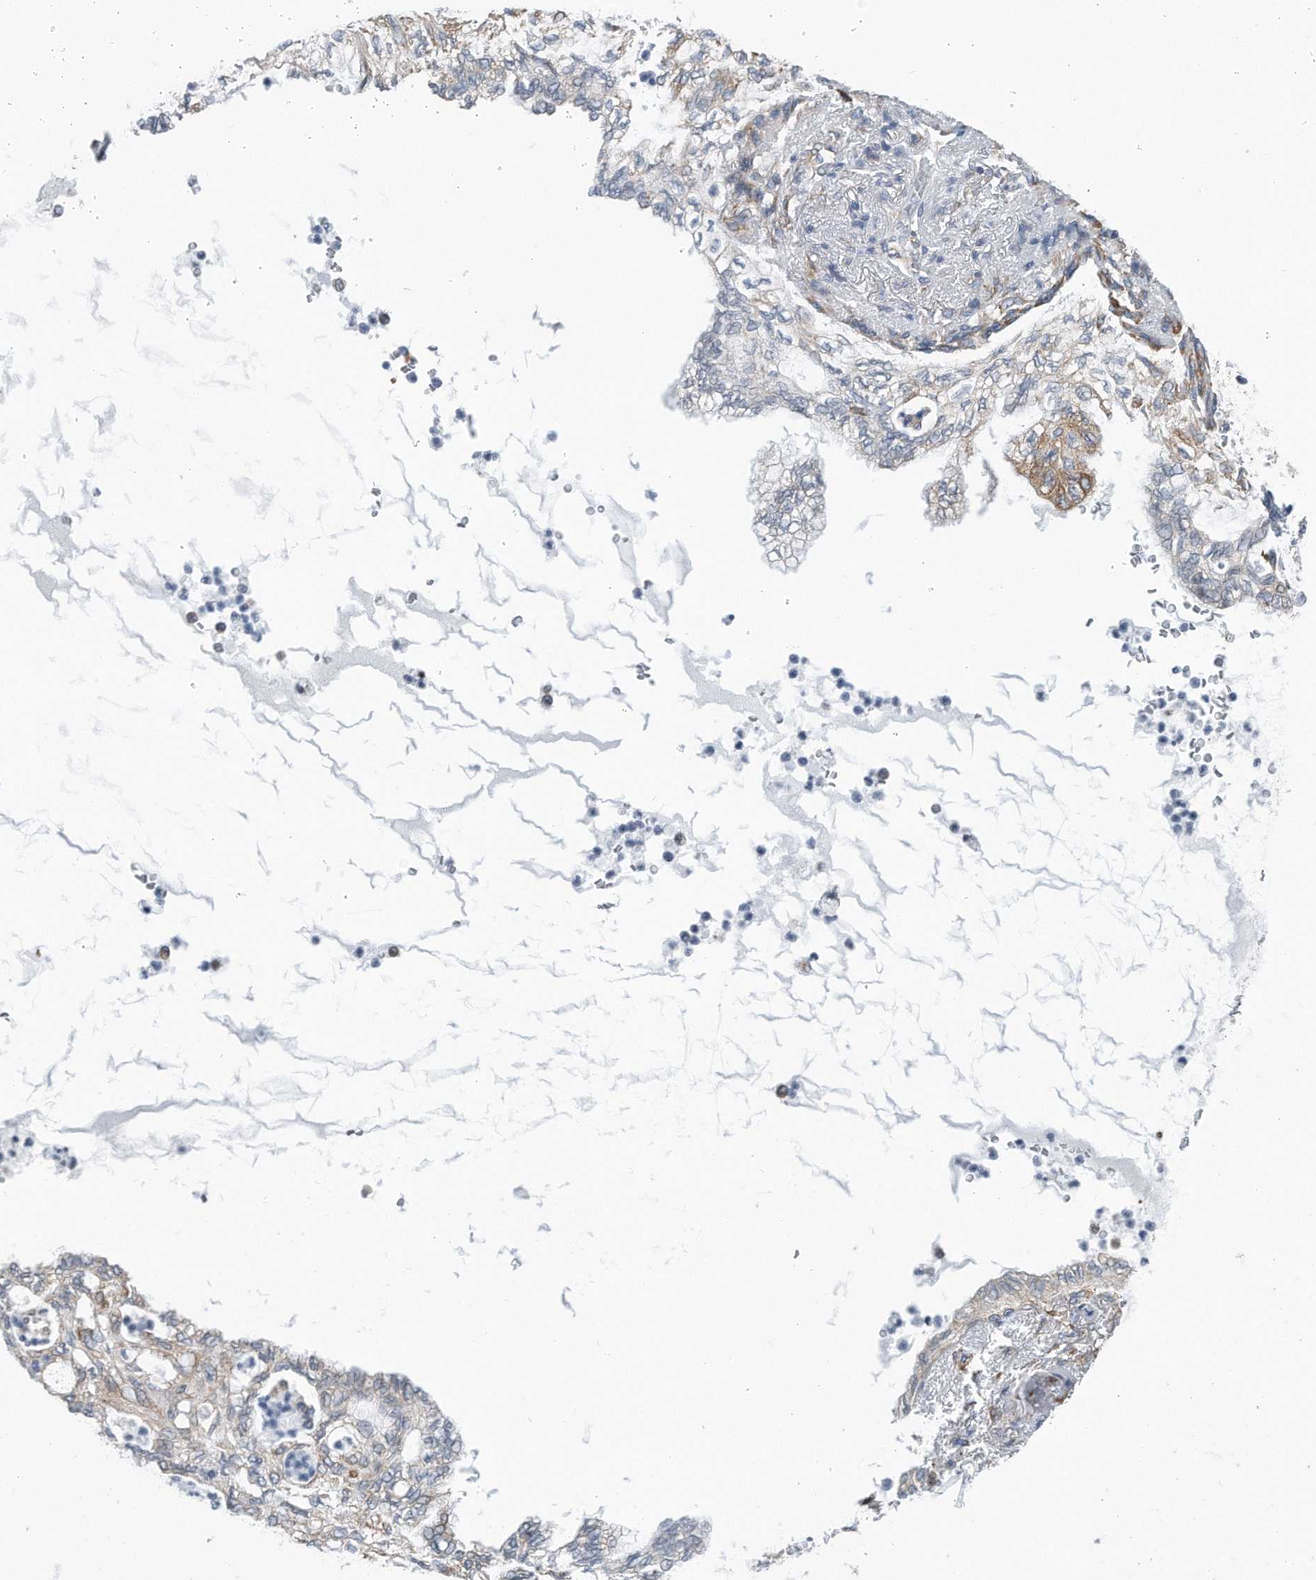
{"staining": {"intensity": "moderate", "quantity": "<25%", "location": "cytoplasmic/membranous"}, "tissue": "lung cancer", "cell_type": "Tumor cells", "image_type": "cancer", "snomed": [{"axis": "morphology", "description": "Adenocarcinoma, NOS"}, {"axis": "topography", "description": "Lung"}], "caption": "High-magnification brightfield microscopy of lung cancer (adenocarcinoma) stained with DAB (brown) and counterstained with hematoxylin (blue). tumor cells exhibit moderate cytoplasmic/membranous positivity is appreciated in approximately<25% of cells. Using DAB (brown) and hematoxylin (blue) stains, captured at high magnification using brightfield microscopy.", "gene": "RPL26L1", "patient": {"sex": "female", "age": 70}}